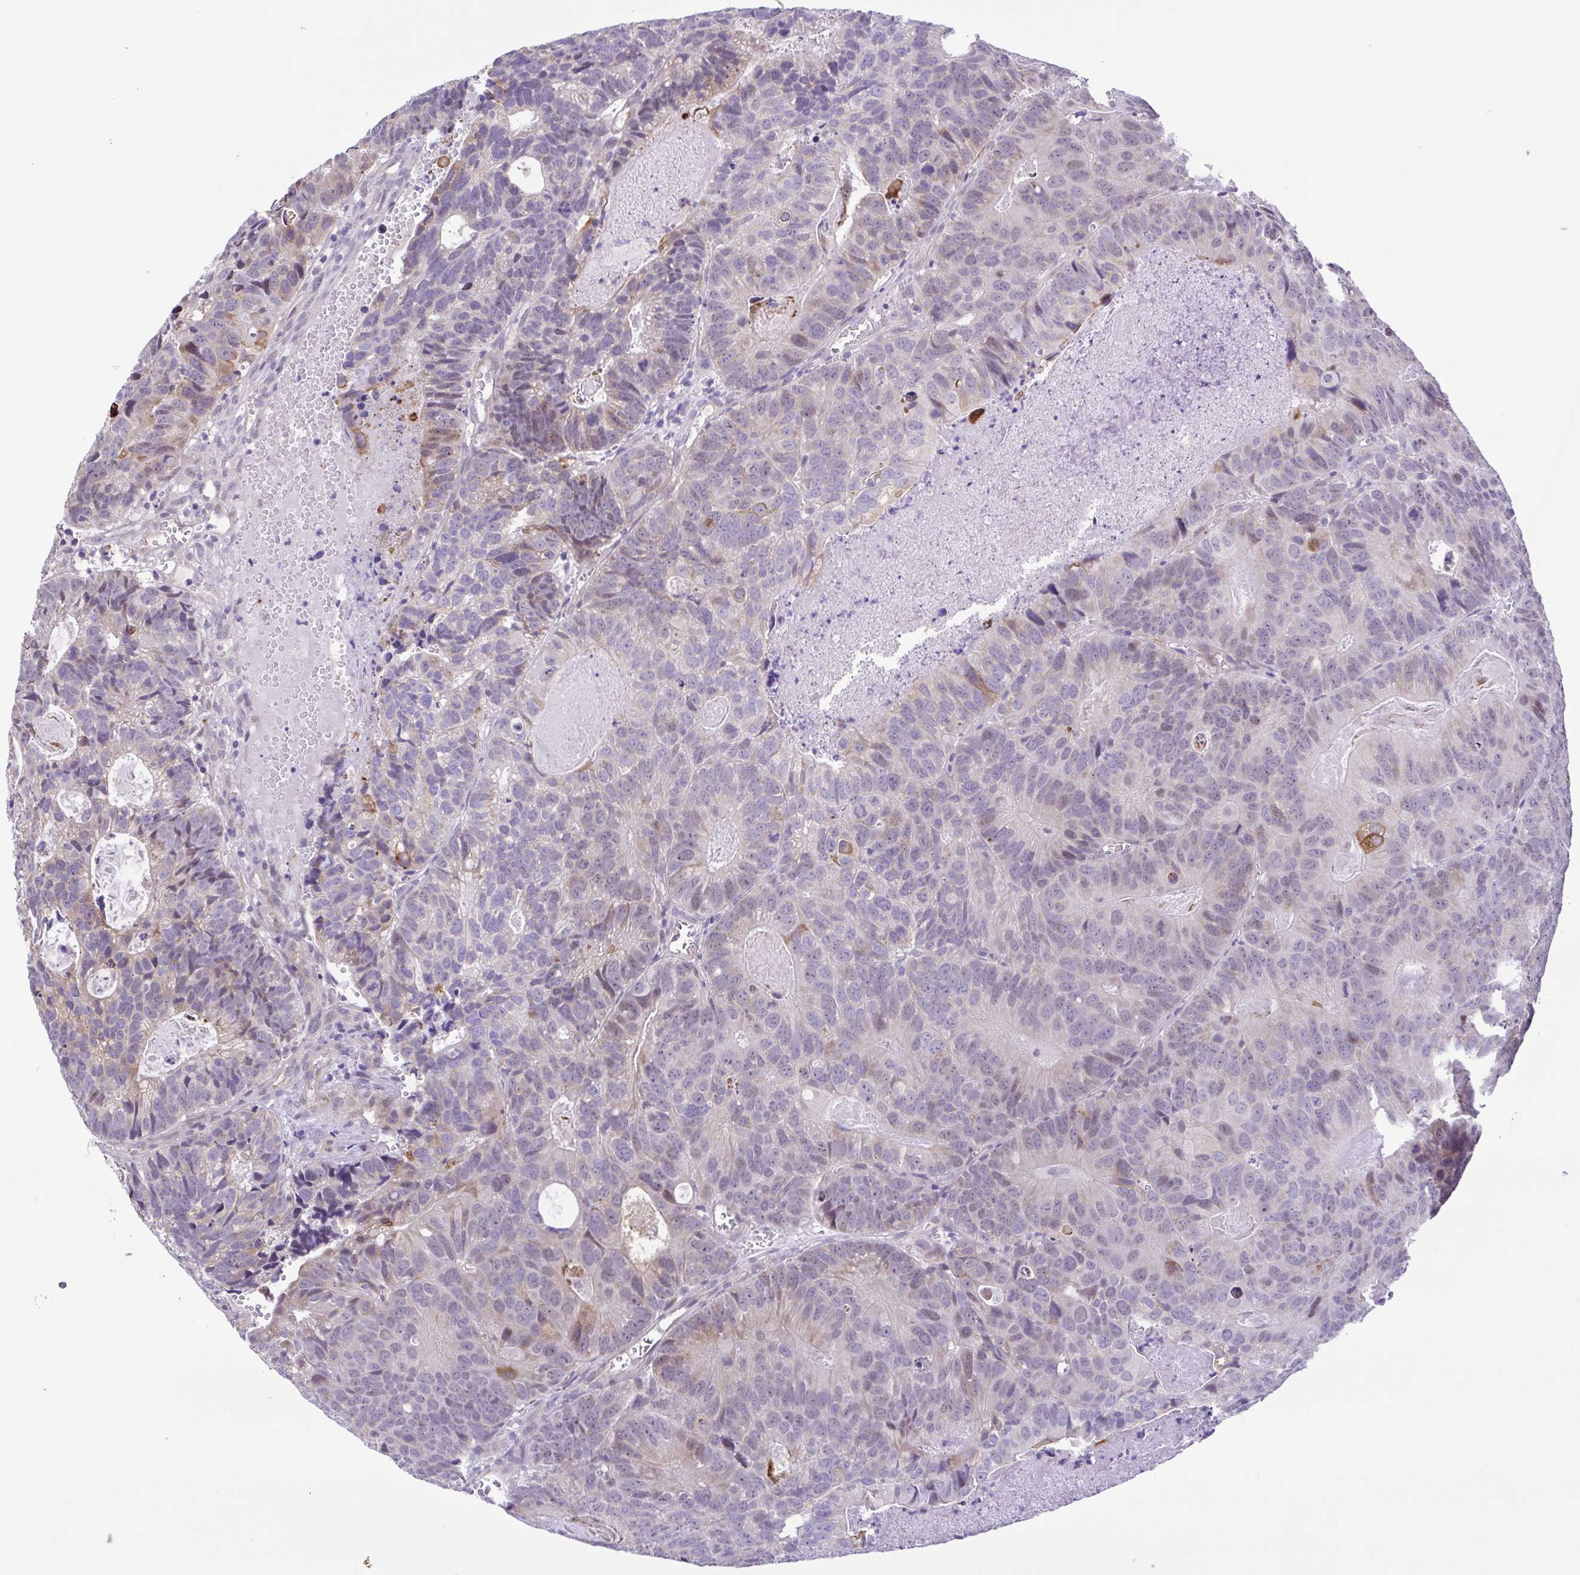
{"staining": {"intensity": "moderate", "quantity": "<25%", "location": "cytoplasmic/membranous"}, "tissue": "head and neck cancer", "cell_type": "Tumor cells", "image_type": "cancer", "snomed": [{"axis": "morphology", "description": "Adenocarcinoma, NOS"}, {"axis": "topography", "description": "Head-Neck"}], "caption": "Immunohistochemistry (IHC) photomicrograph of neoplastic tissue: human head and neck adenocarcinoma stained using IHC exhibits low levels of moderate protein expression localized specifically in the cytoplasmic/membranous of tumor cells, appearing as a cytoplasmic/membranous brown color.", "gene": "DCLK2", "patient": {"sex": "male", "age": 62}}